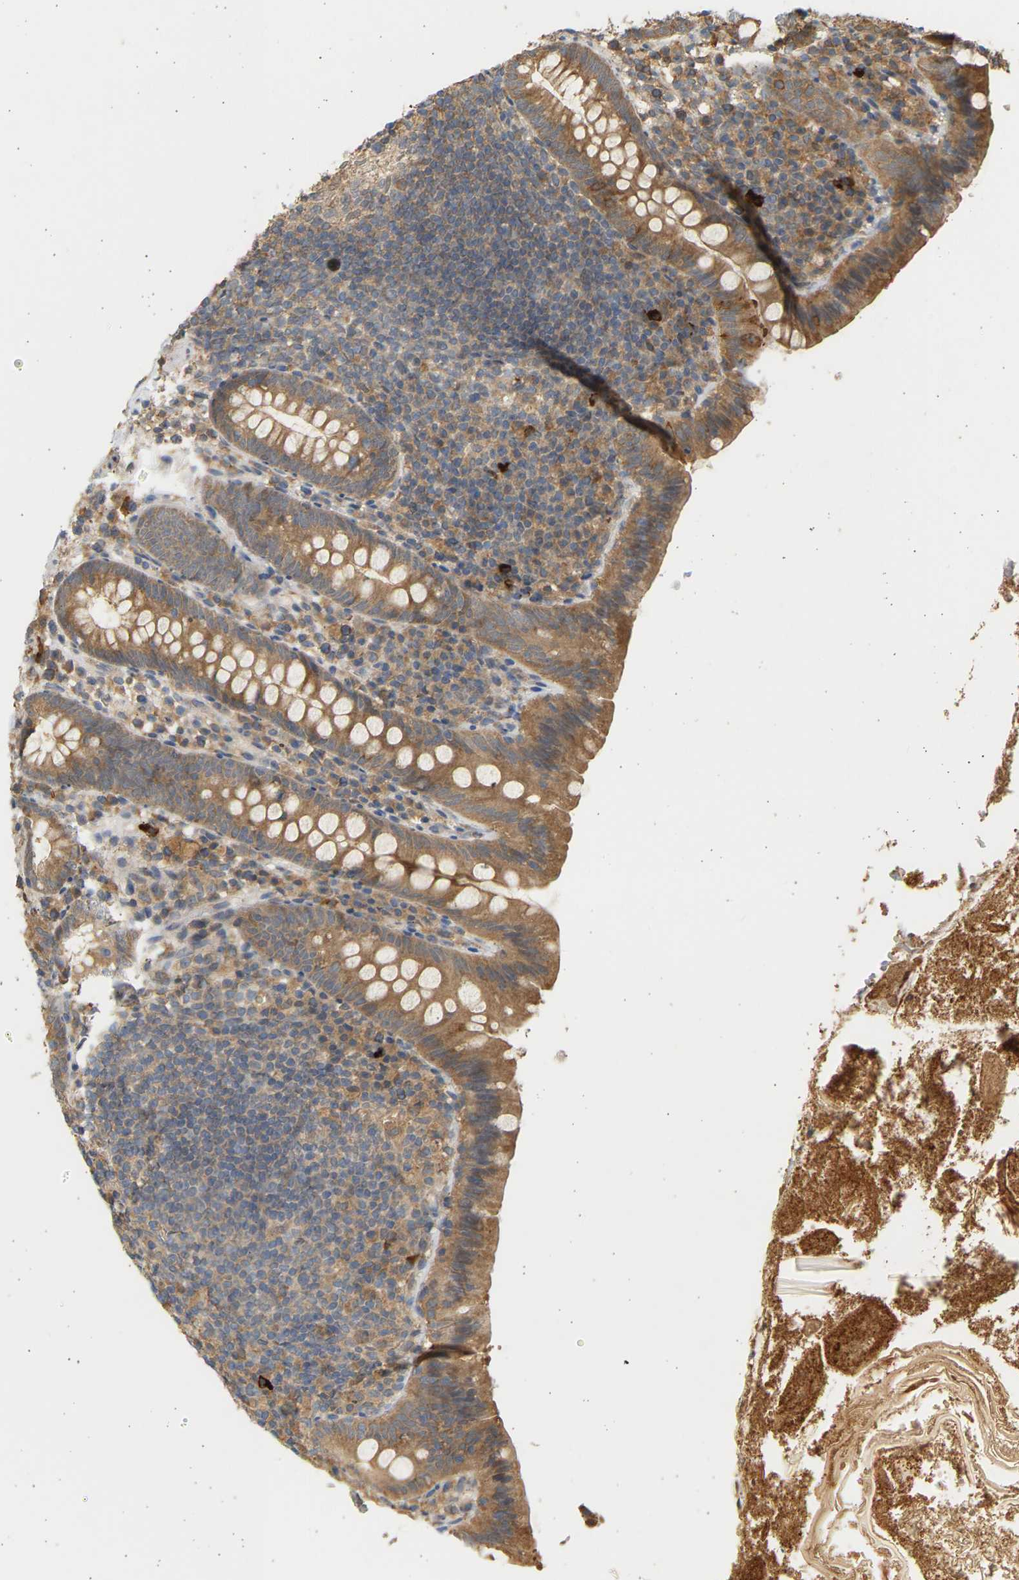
{"staining": {"intensity": "moderate", "quantity": ">75%", "location": "cytoplasmic/membranous"}, "tissue": "appendix", "cell_type": "Glandular cells", "image_type": "normal", "snomed": [{"axis": "morphology", "description": "Normal tissue, NOS"}, {"axis": "topography", "description": "Appendix"}], "caption": "DAB (3,3'-diaminobenzidine) immunohistochemical staining of benign appendix reveals moderate cytoplasmic/membranous protein staining in approximately >75% of glandular cells.", "gene": "B4GALT6", "patient": {"sex": "male", "age": 52}}